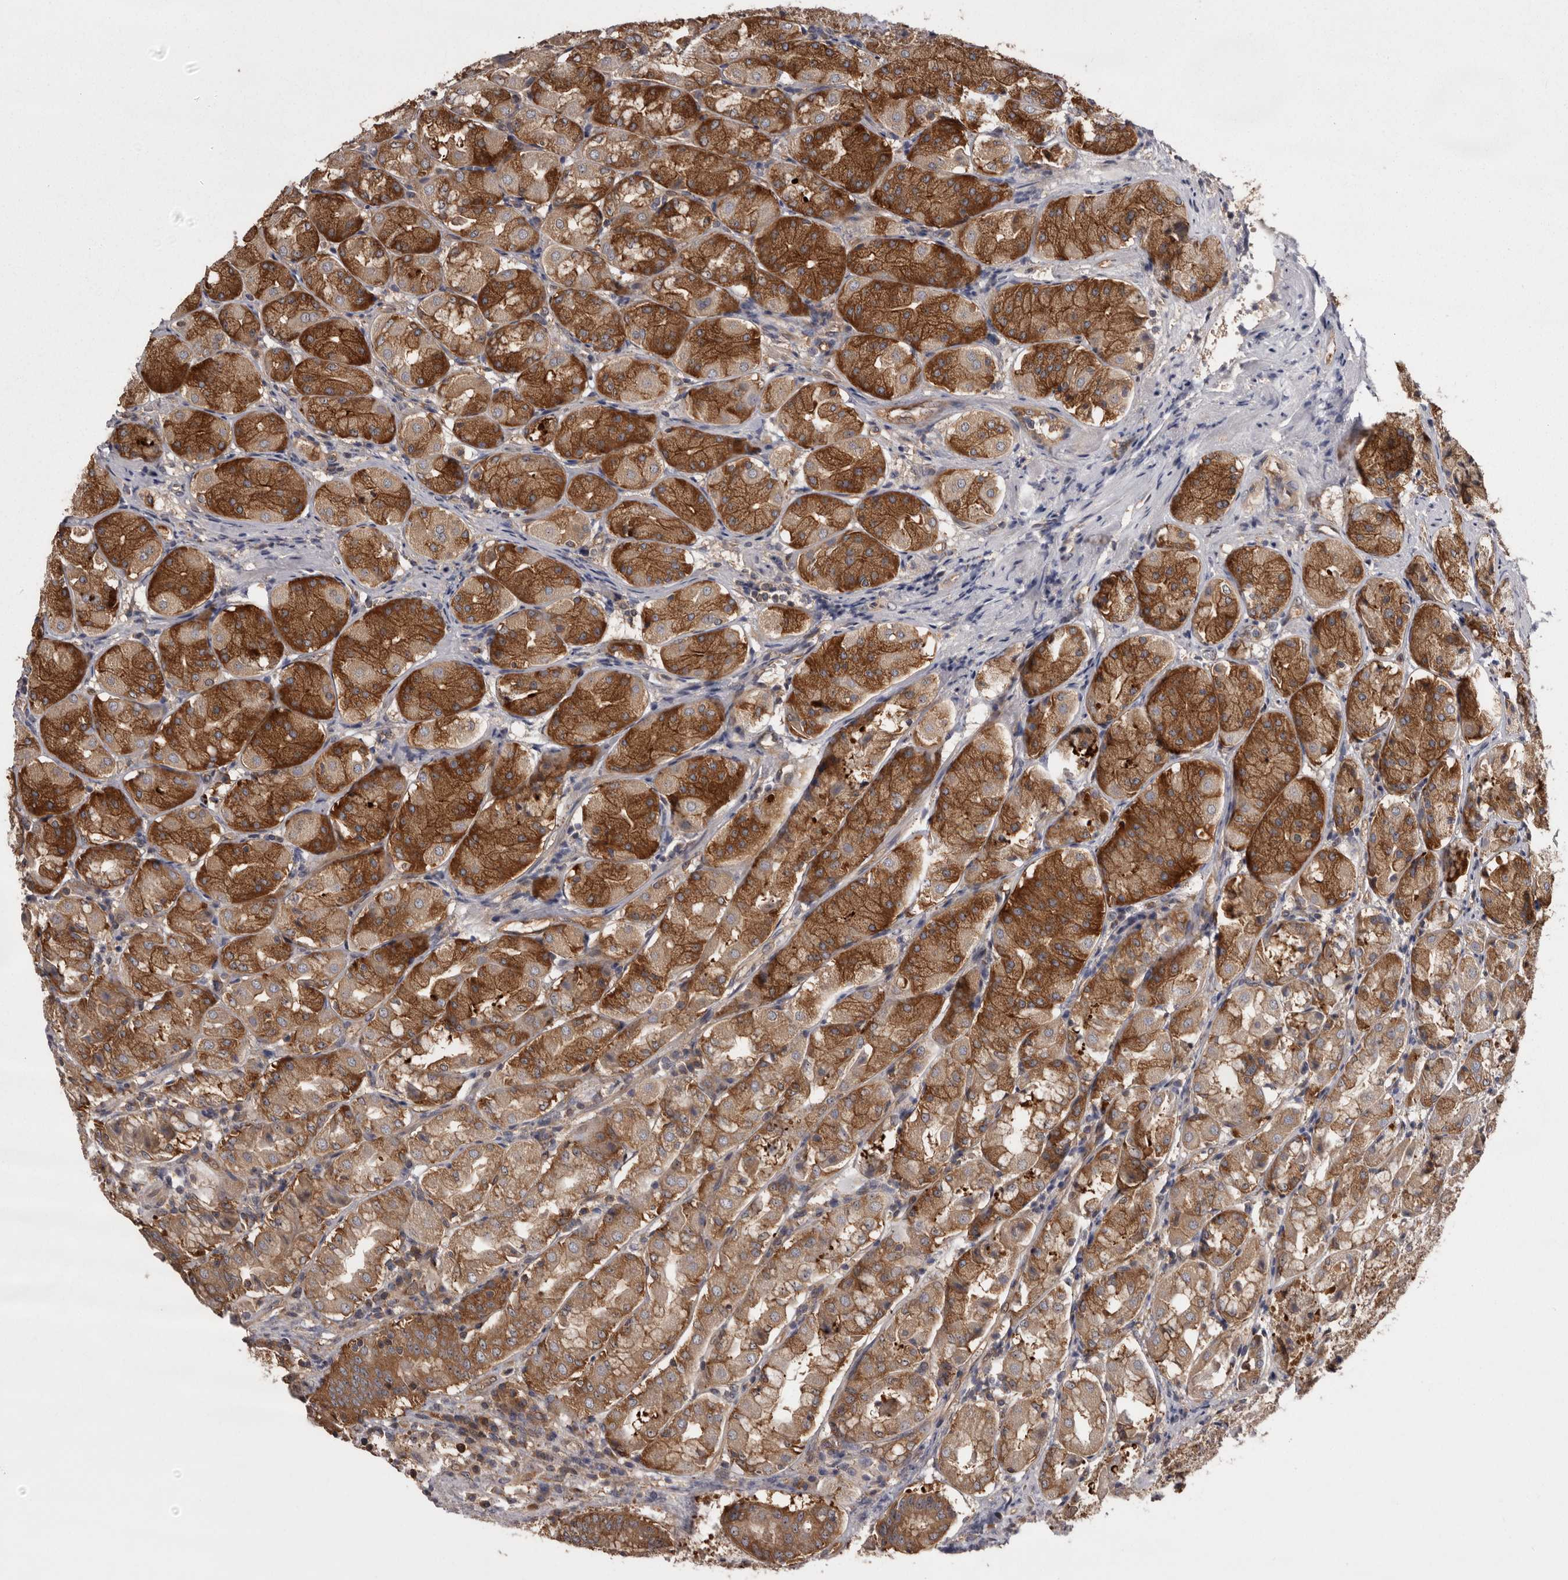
{"staining": {"intensity": "strong", "quantity": ">75%", "location": "cytoplasmic/membranous"}, "tissue": "stomach", "cell_type": "Glandular cells", "image_type": "normal", "snomed": [{"axis": "morphology", "description": "Normal tissue, NOS"}, {"axis": "topography", "description": "Stomach"}, {"axis": "topography", "description": "Stomach, lower"}], "caption": "Glandular cells show high levels of strong cytoplasmic/membranous positivity in about >75% of cells in benign stomach. (DAB IHC with brightfield microscopy, high magnification).", "gene": "DARS1", "patient": {"sex": "female", "age": 56}}